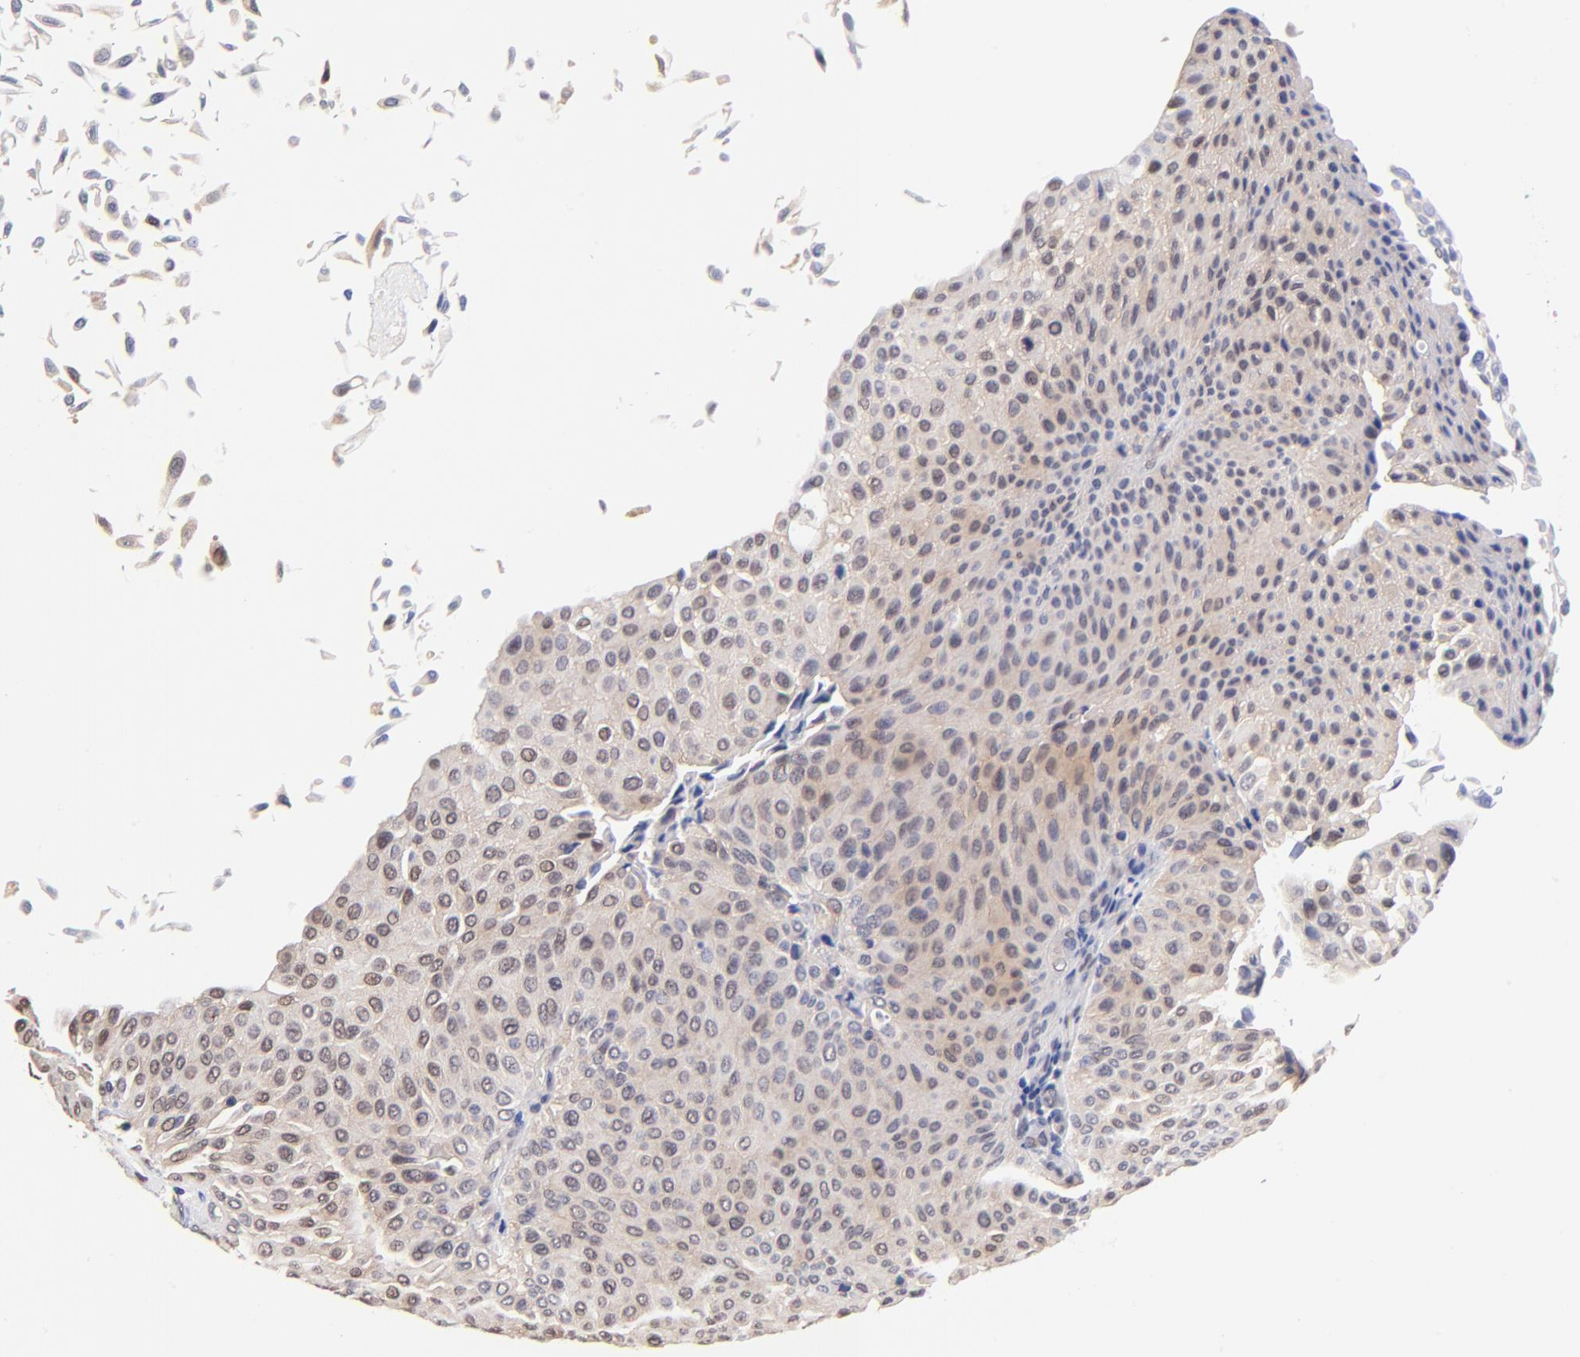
{"staining": {"intensity": "weak", "quantity": "25%-75%", "location": "nuclear"}, "tissue": "urothelial cancer", "cell_type": "Tumor cells", "image_type": "cancer", "snomed": [{"axis": "morphology", "description": "Urothelial carcinoma, Low grade"}, {"axis": "topography", "description": "Urinary bladder"}], "caption": "High-power microscopy captured an immunohistochemistry histopathology image of low-grade urothelial carcinoma, revealing weak nuclear expression in about 25%-75% of tumor cells. (brown staining indicates protein expression, while blue staining denotes nuclei).", "gene": "TXNL1", "patient": {"sex": "male", "age": 64}}